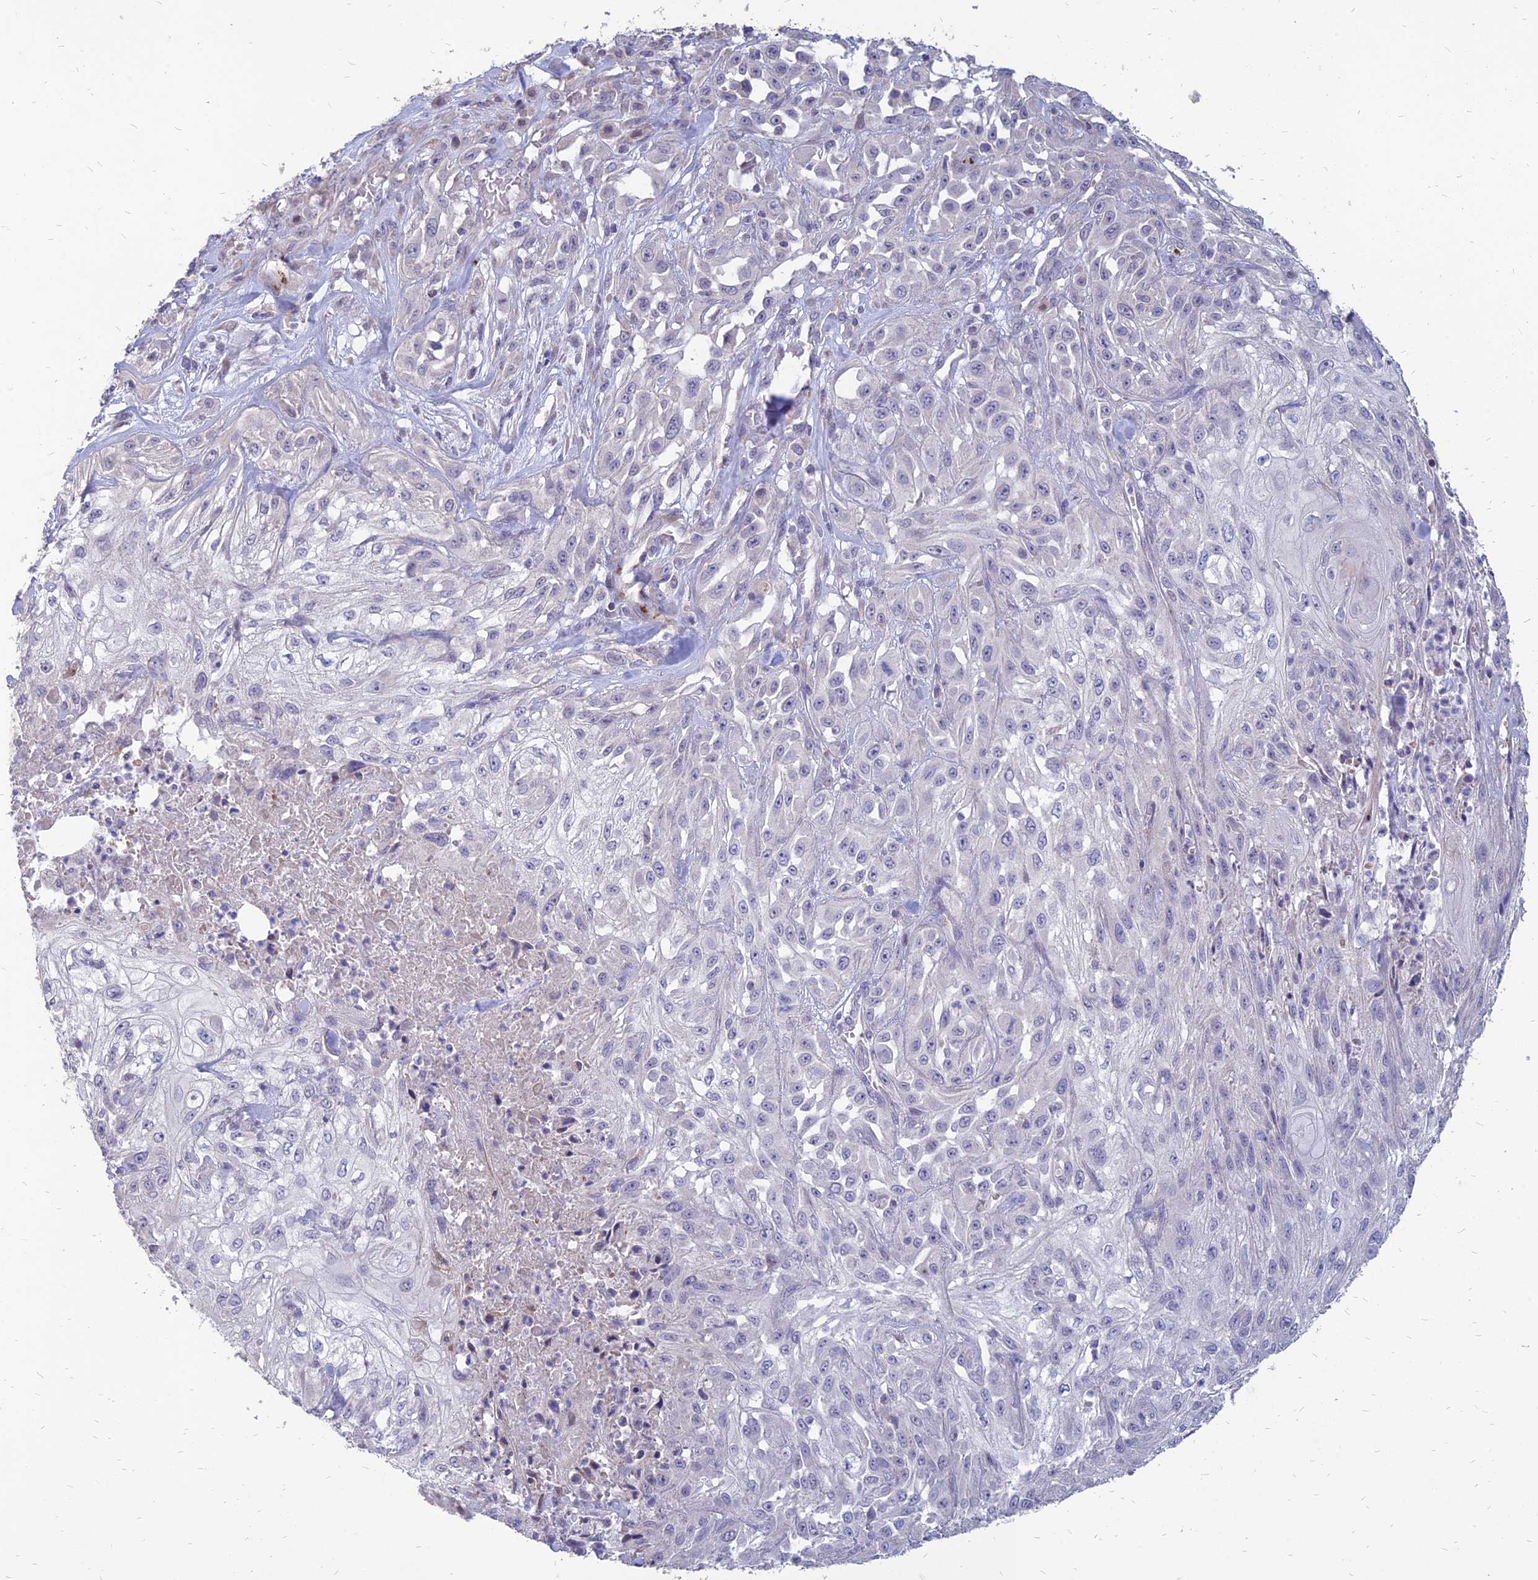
{"staining": {"intensity": "negative", "quantity": "none", "location": "none"}, "tissue": "skin cancer", "cell_type": "Tumor cells", "image_type": "cancer", "snomed": [{"axis": "morphology", "description": "Squamous cell carcinoma, NOS"}, {"axis": "morphology", "description": "Squamous cell carcinoma, metastatic, NOS"}, {"axis": "topography", "description": "Skin"}, {"axis": "topography", "description": "Lymph node"}], "caption": "Tumor cells are negative for brown protein staining in skin squamous cell carcinoma. (DAB immunohistochemistry (IHC), high magnification).", "gene": "ST3GAL6", "patient": {"sex": "male", "age": 75}}